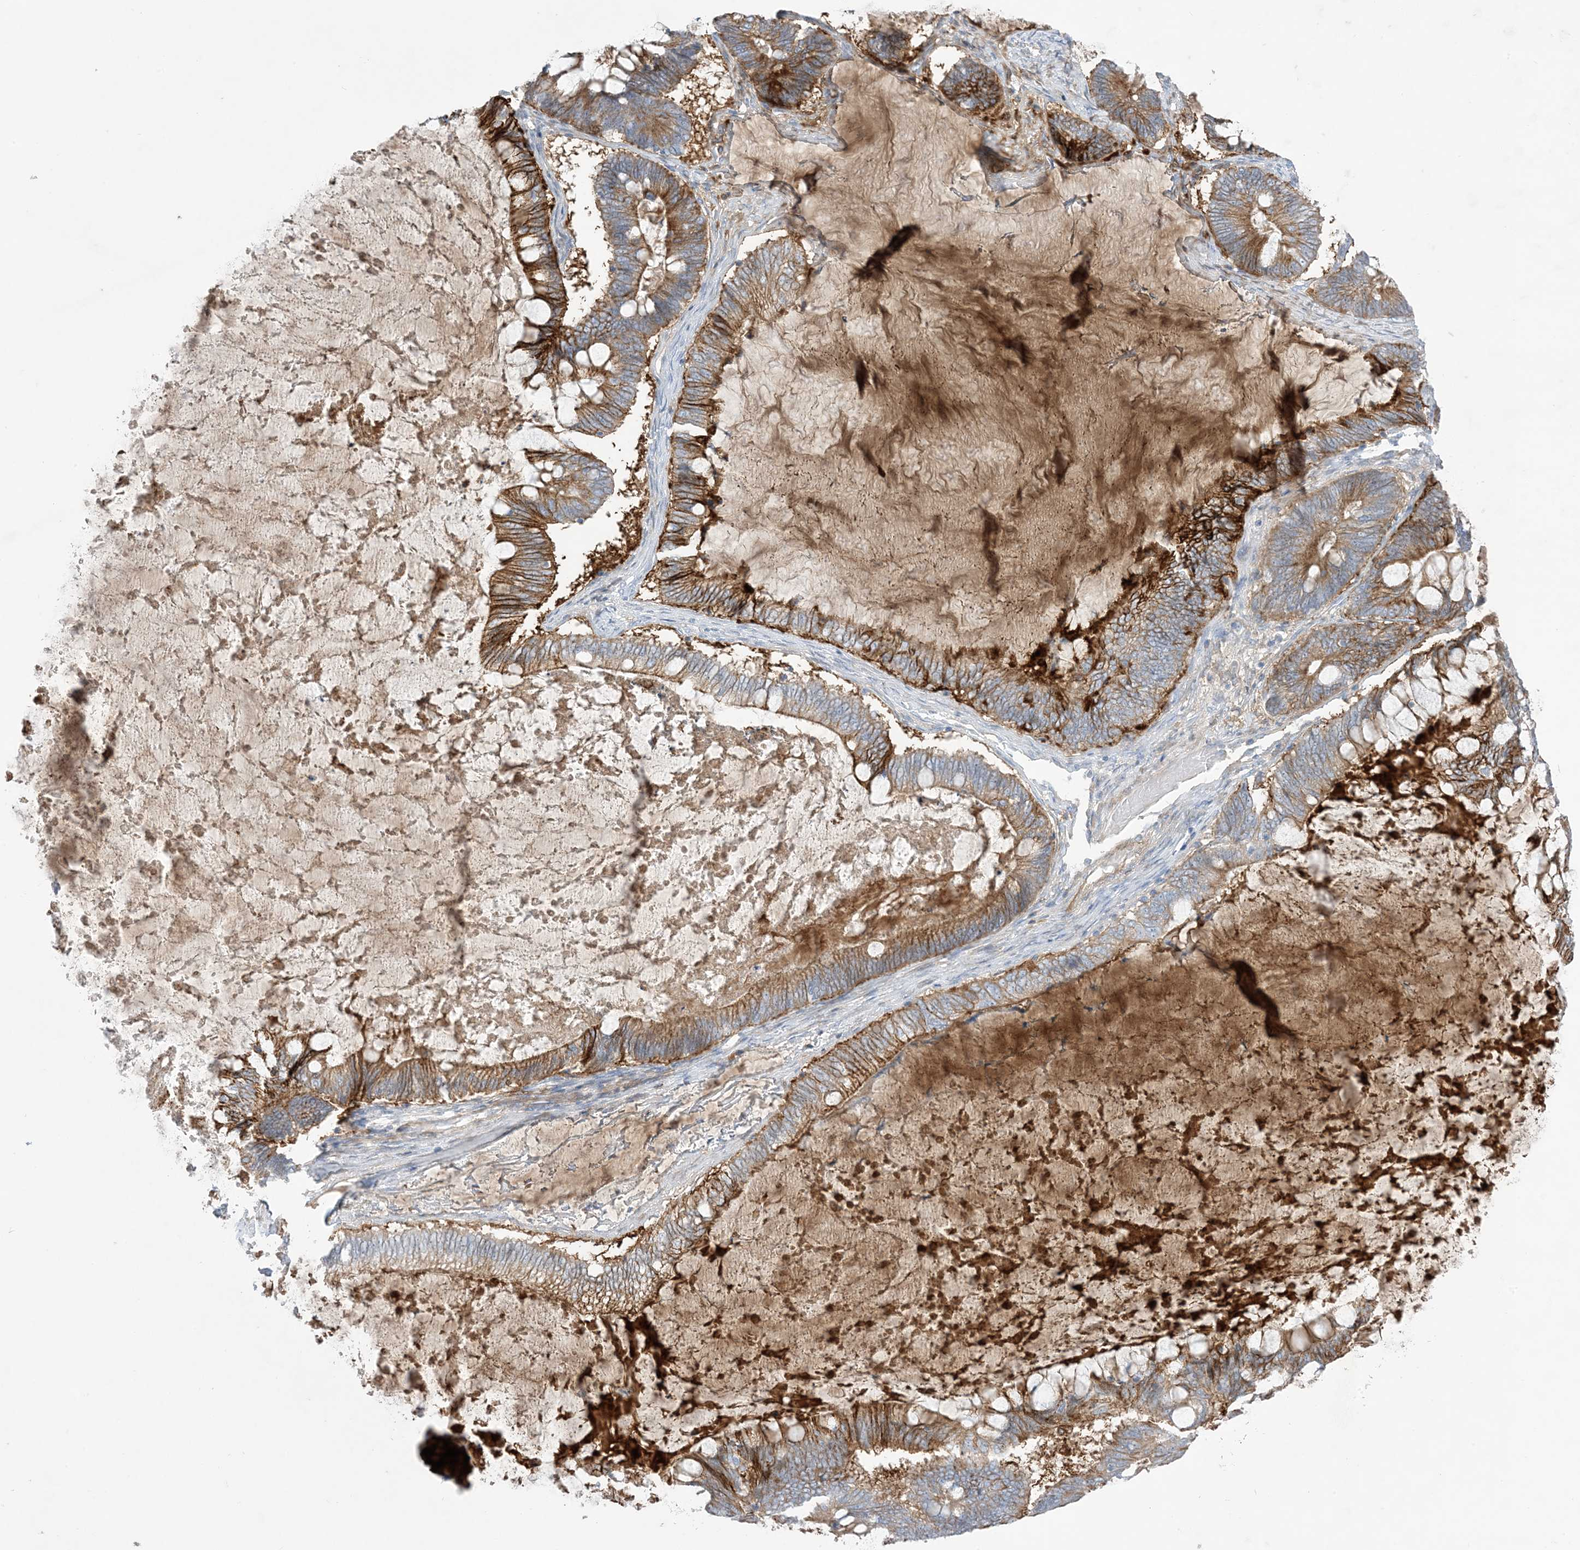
{"staining": {"intensity": "moderate", "quantity": ">75%", "location": "cytoplasmic/membranous"}, "tissue": "ovarian cancer", "cell_type": "Tumor cells", "image_type": "cancer", "snomed": [{"axis": "morphology", "description": "Cystadenocarcinoma, mucinous, NOS"}, {"axis": "topography", "description": "Ovary"}], "caption": "The immunohistochemical stain labels moderate cytoplasmic/membranous expression in tumor cells of mucinous cystadenocarcinoma (ovarian) tissue. (brown staining indicates protein expression, while blue staining denotes nuclei).", "gene": "ATP11C", "patient": {"sex": "female", "age": 61}}